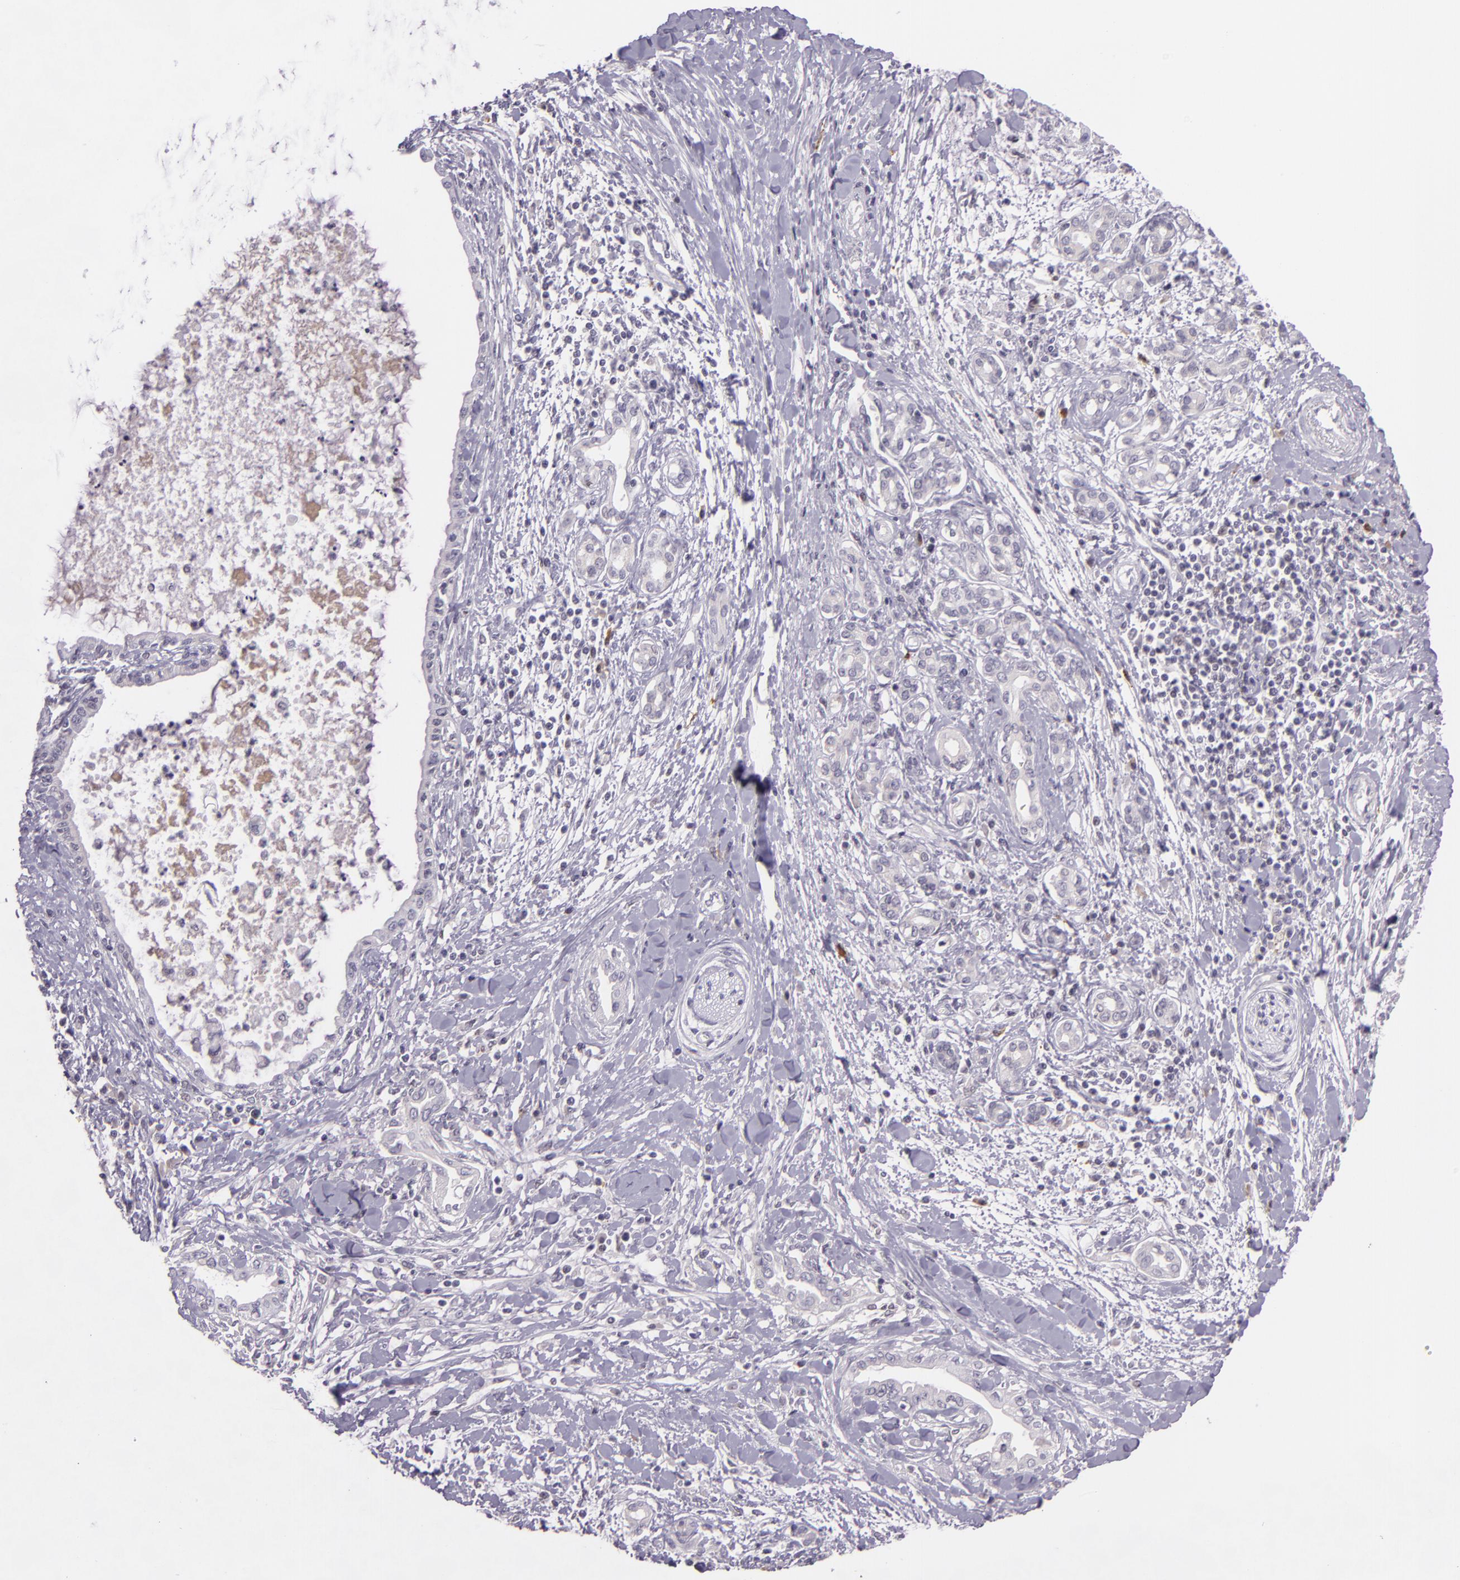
{"staining": {"intensity": "negative", "quantity": "none", "location": "none"}, "tissue": "pancreatic cancer", "cell_type": "Tumor cells", "image_type": "cancer", "snomed": [{"axis": "morphology", "description": "Adenocarcinoma, NOS"}, {"axis": "topography", "description": "Pancreas"}], "caption": "IHC micrograph of neoplastic tissue: human adenocarcinoma (pancreatic) stained with DAB (3,3'-diaminobenzidine) shows no significant protein expression in tumor cells.", "gene": "CHEK2", "patient": {"sex": "female", "age": 64}}